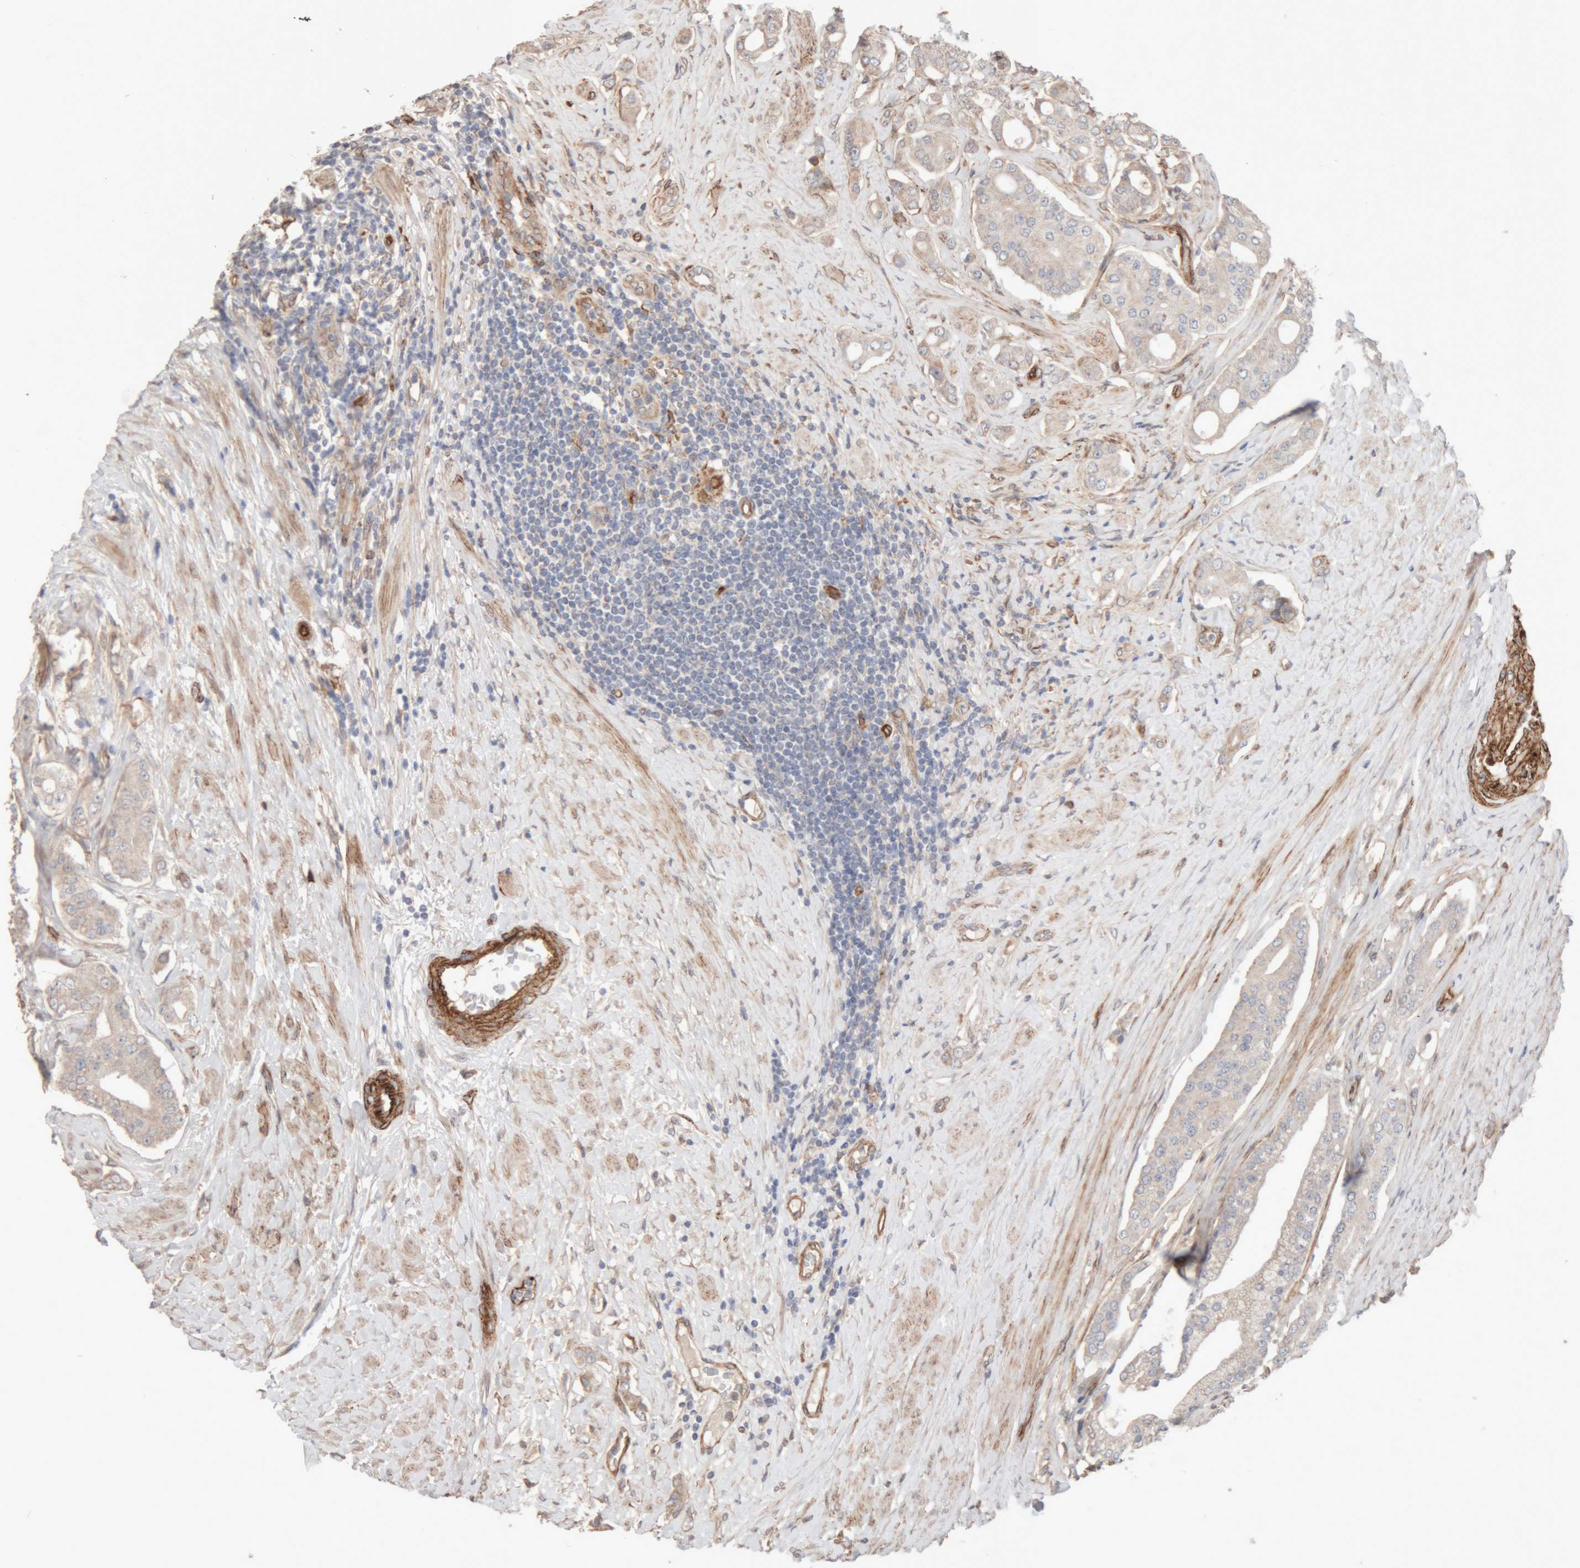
{"staining": {"intensity": "weak", "quantity": "25%-75%", "location": "cytoplasmic/membranous"}, "tissue": "prostate cancer", "cell_type": "Tumor cells", "image_type": "cancer", "snomed": [{"axis": "morphology", "description": "Adenocarcinoma, High grade"}, {"axis": "topography", "description": "Prostate"}], "caption": "Immunohistochemical staining of human prostate high-grade adenocarcinoma shows low levels of weak cytoplasmic/membranous positivity in about 25%-75% of tumor cells. The staining was performed using DAB (3,3'-diaminobenzidine), with brown indicating positive protein expression. Nuclei are stained blue with hematoxylin.", "gene": "RAB32", "patient": {"sex": "male", "age": 71}}